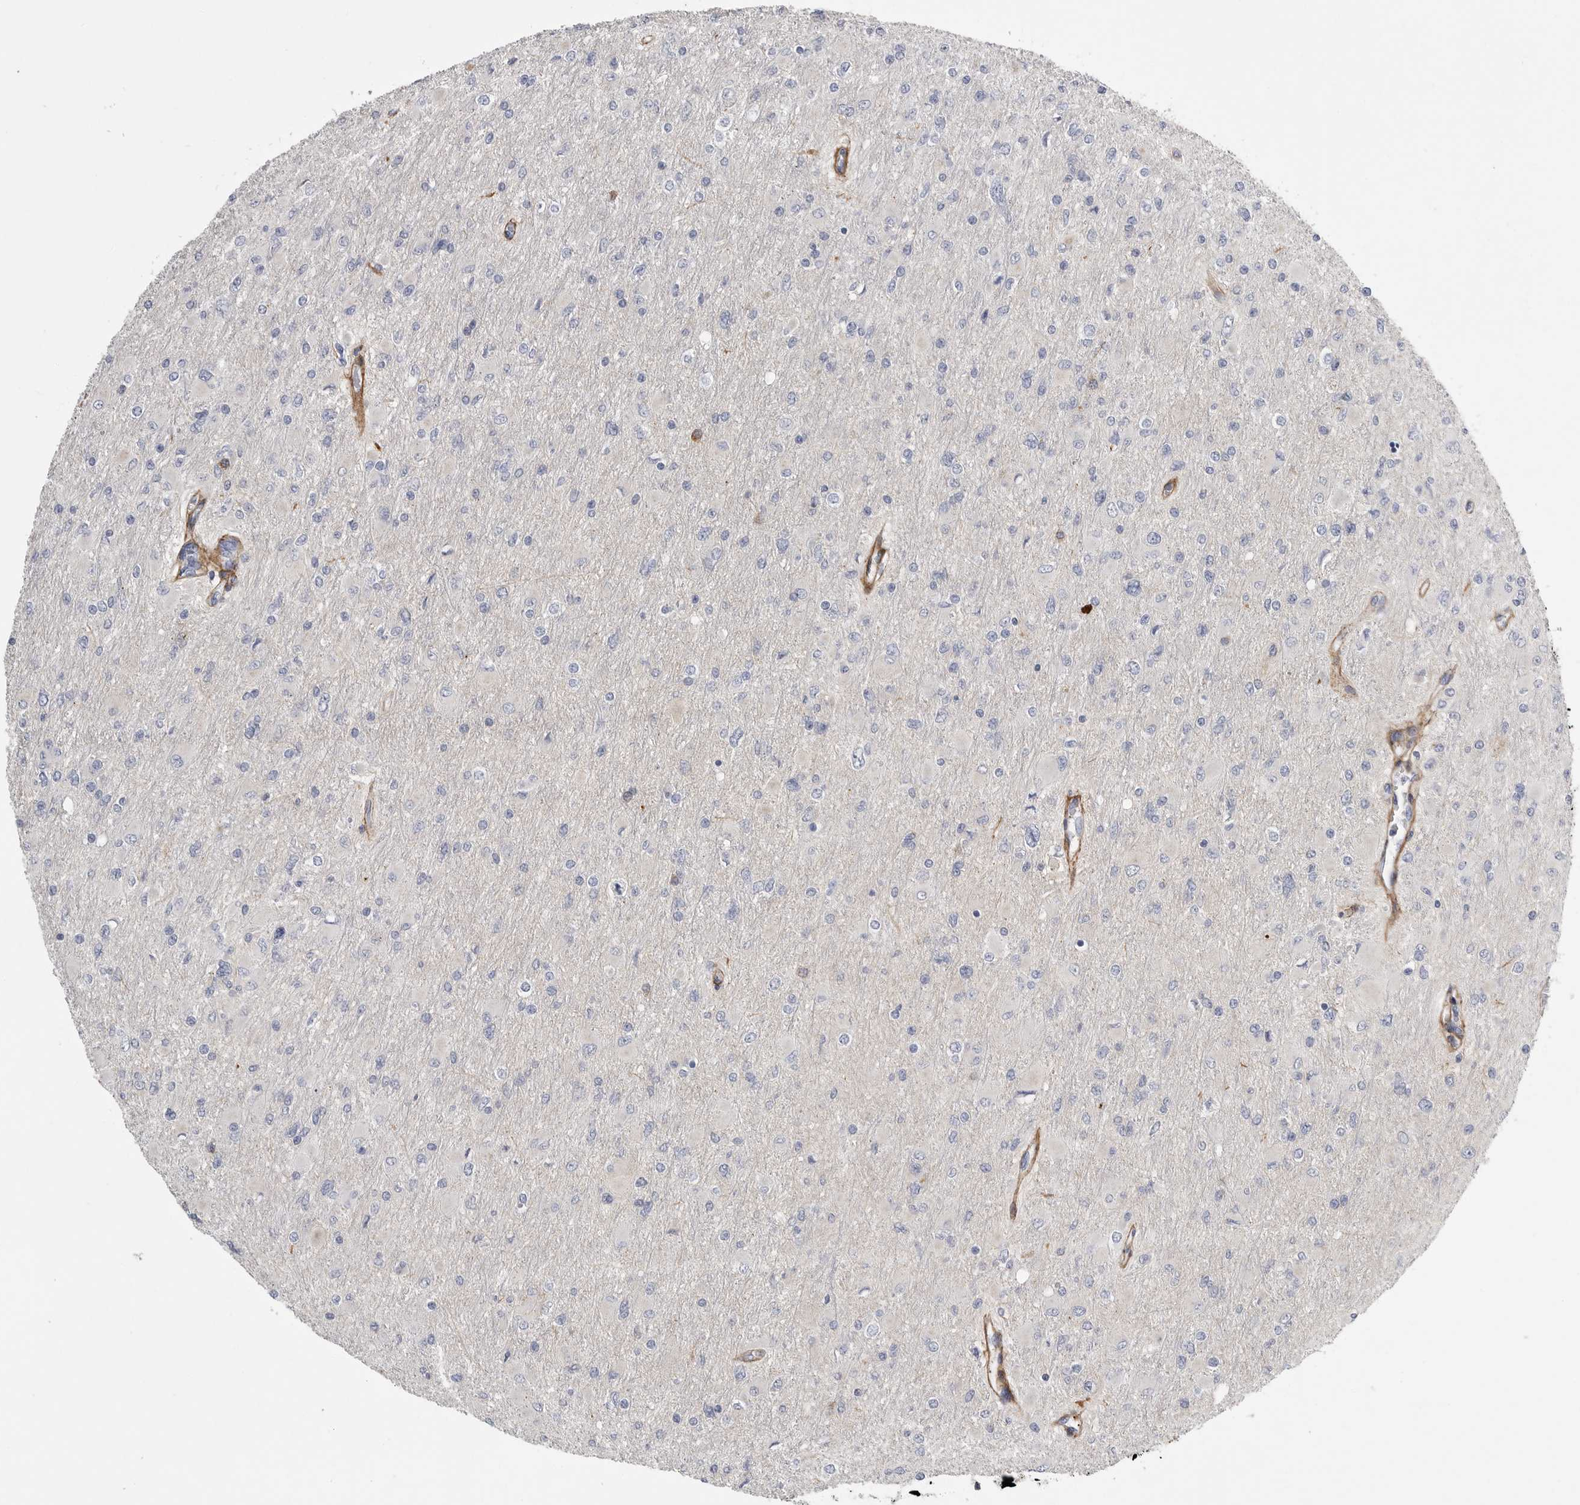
{"staining": {"intensity": "negative", "quantity": "none", "location": "none"}, "tissue": "glioma", "cell_type": "Tumor cells", "image_type": "cancer", "snomed": [{"axis": "morphology", "description": "Glioma, malignant, High grade"}, {"axis": "topography", "description": "Cerebral cortex"}], "caption": "The photomicrograph exhibits no significant expression in tumor cells of malignant high-grade glioma. (Stains: DAB (3,3'-diaminobenzidine) immunohistochemistry with hematoxylin counter stain, Microscopy: brightfield microscopy at high magnification).", "gene": "SDC3", "patient": {"sex": "female", "age": 36}}